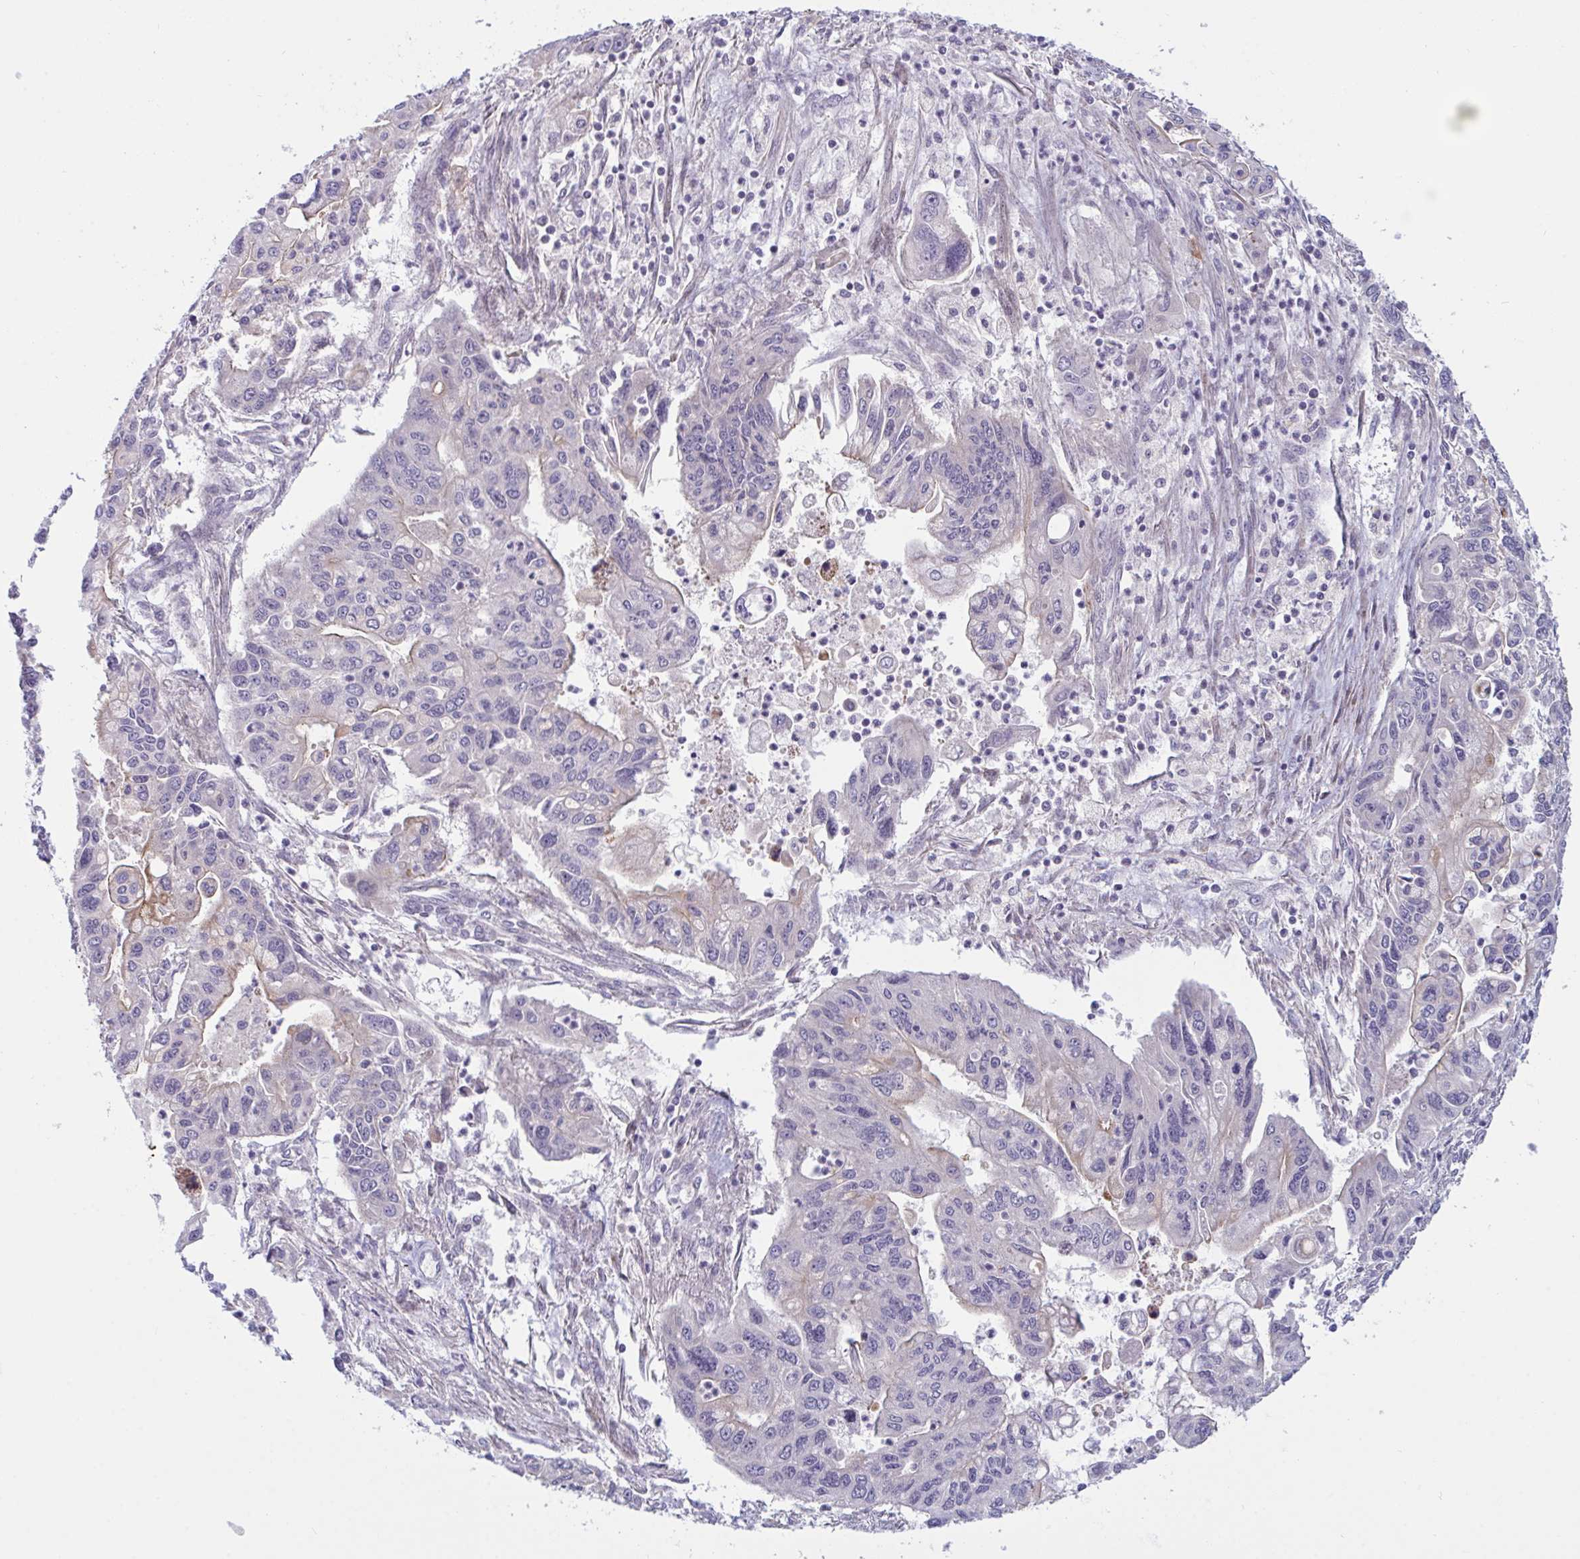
{"staining": {"intensity": "negative", "quantity": "none", "location": "none"}, "tissue": "pancreatic cancer", "cell_type": "Tumor cells", "image_type": "cancer", "snomed": [{"axis": "morphology", "description": "Adenocarcinoma, NOS"}, {"axis": "topography", "description": "Pancreas"}], "caption": "A photomicrograph of human pancreatic cancer is negative for staining in tumor cells.", "gene": "XAF1", "patient": {"sex": "male", "age": 62}}